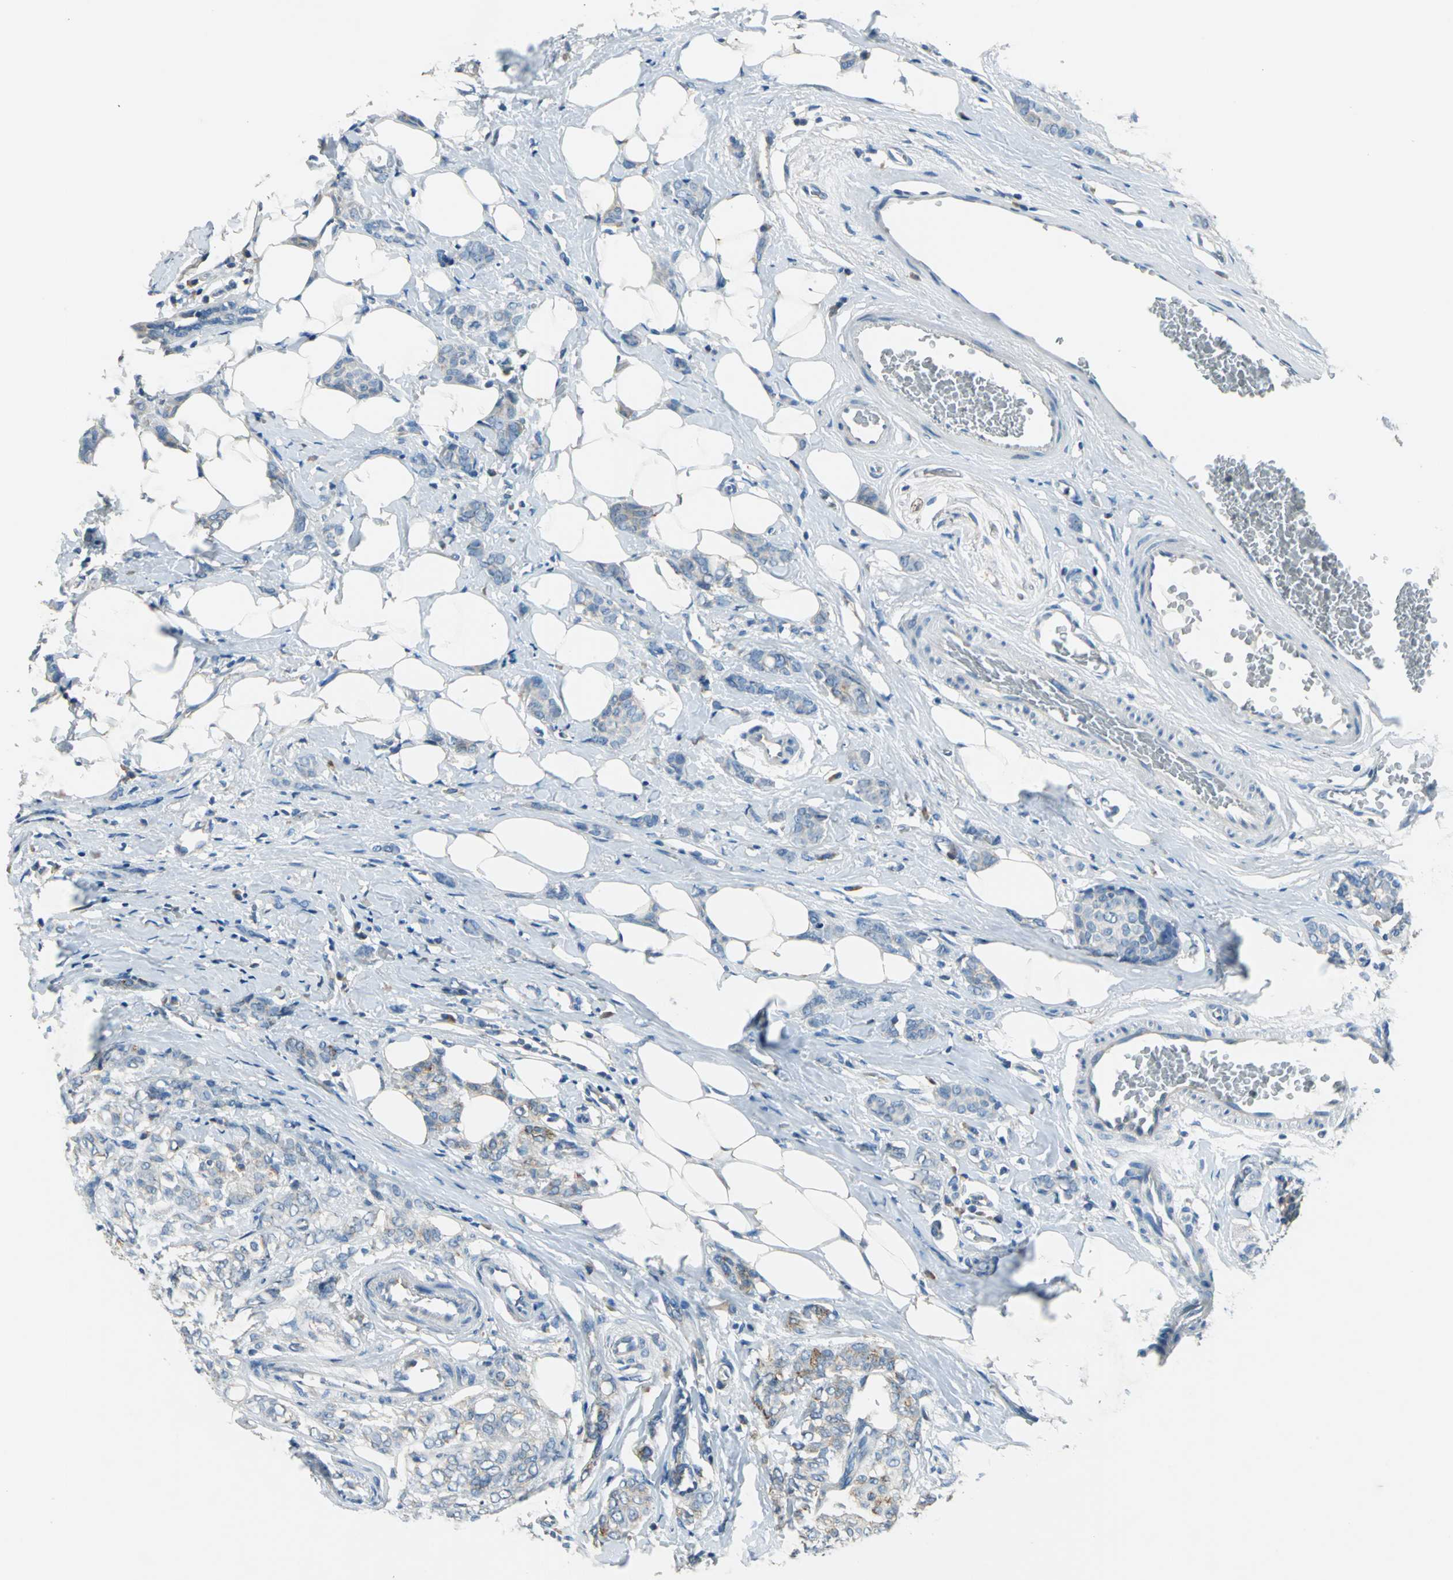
{"staining": {"intensity": "weak", "quantity": "<25%", "location": "cytoplasmic/membranous"}, "tissue": "breast cancer", "cell_type": "Tumor cells", "image_type": "cancer", "snomed": [{"axis": "morphology", "description": "Lobular carcinoma"}, {"axis": "topography", "description": "Breast"}], "caption": "IHC photomicrograph of neoplastic tissue: lobular carcinoma (breast) stained with DAB (3,3'-diaminobenzidine) shows no significant protein positivity in tumor cells.", "gene": "PRKCA", "patient": {"sex": "female", "age": 60}}